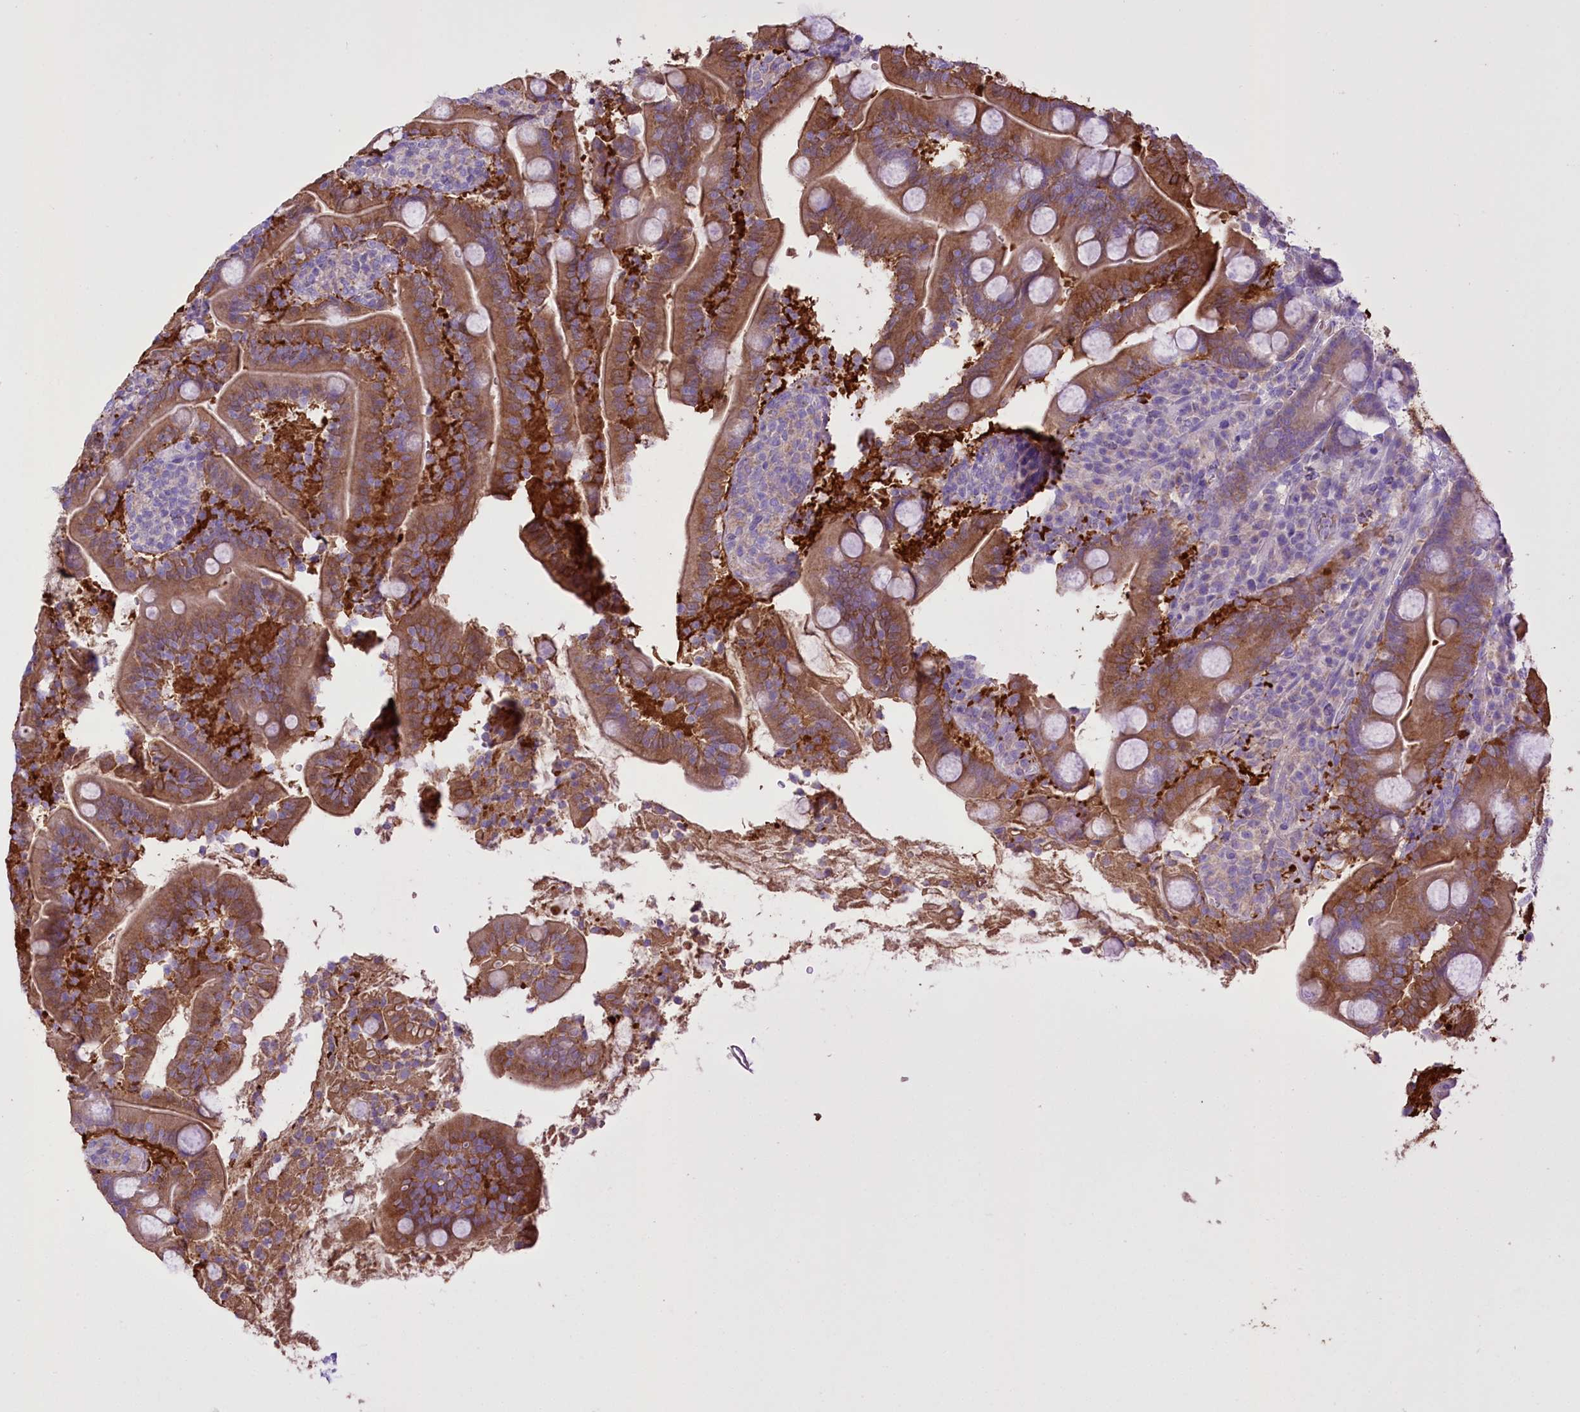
{"staining": {"intensity": "moderate", "quantity": ">75%", "location": "cytoplasmic/membranous"}, "tissue": "duodenum", "cell_type": "Glandular cells", "image_type": "normal", "snomed": [{"axis": "morphology", "description": "Normal tissue, NOS"}, {"axis": "topography", "description": "Duodenum"}], "caption": "Protein analysis of unremarkable duodenum displays moderate cytoplasmic/membranous staining in about >75% of glandular cells.", "gene": "PRSS53", "patient": {"sex": "male", "age": 35}}